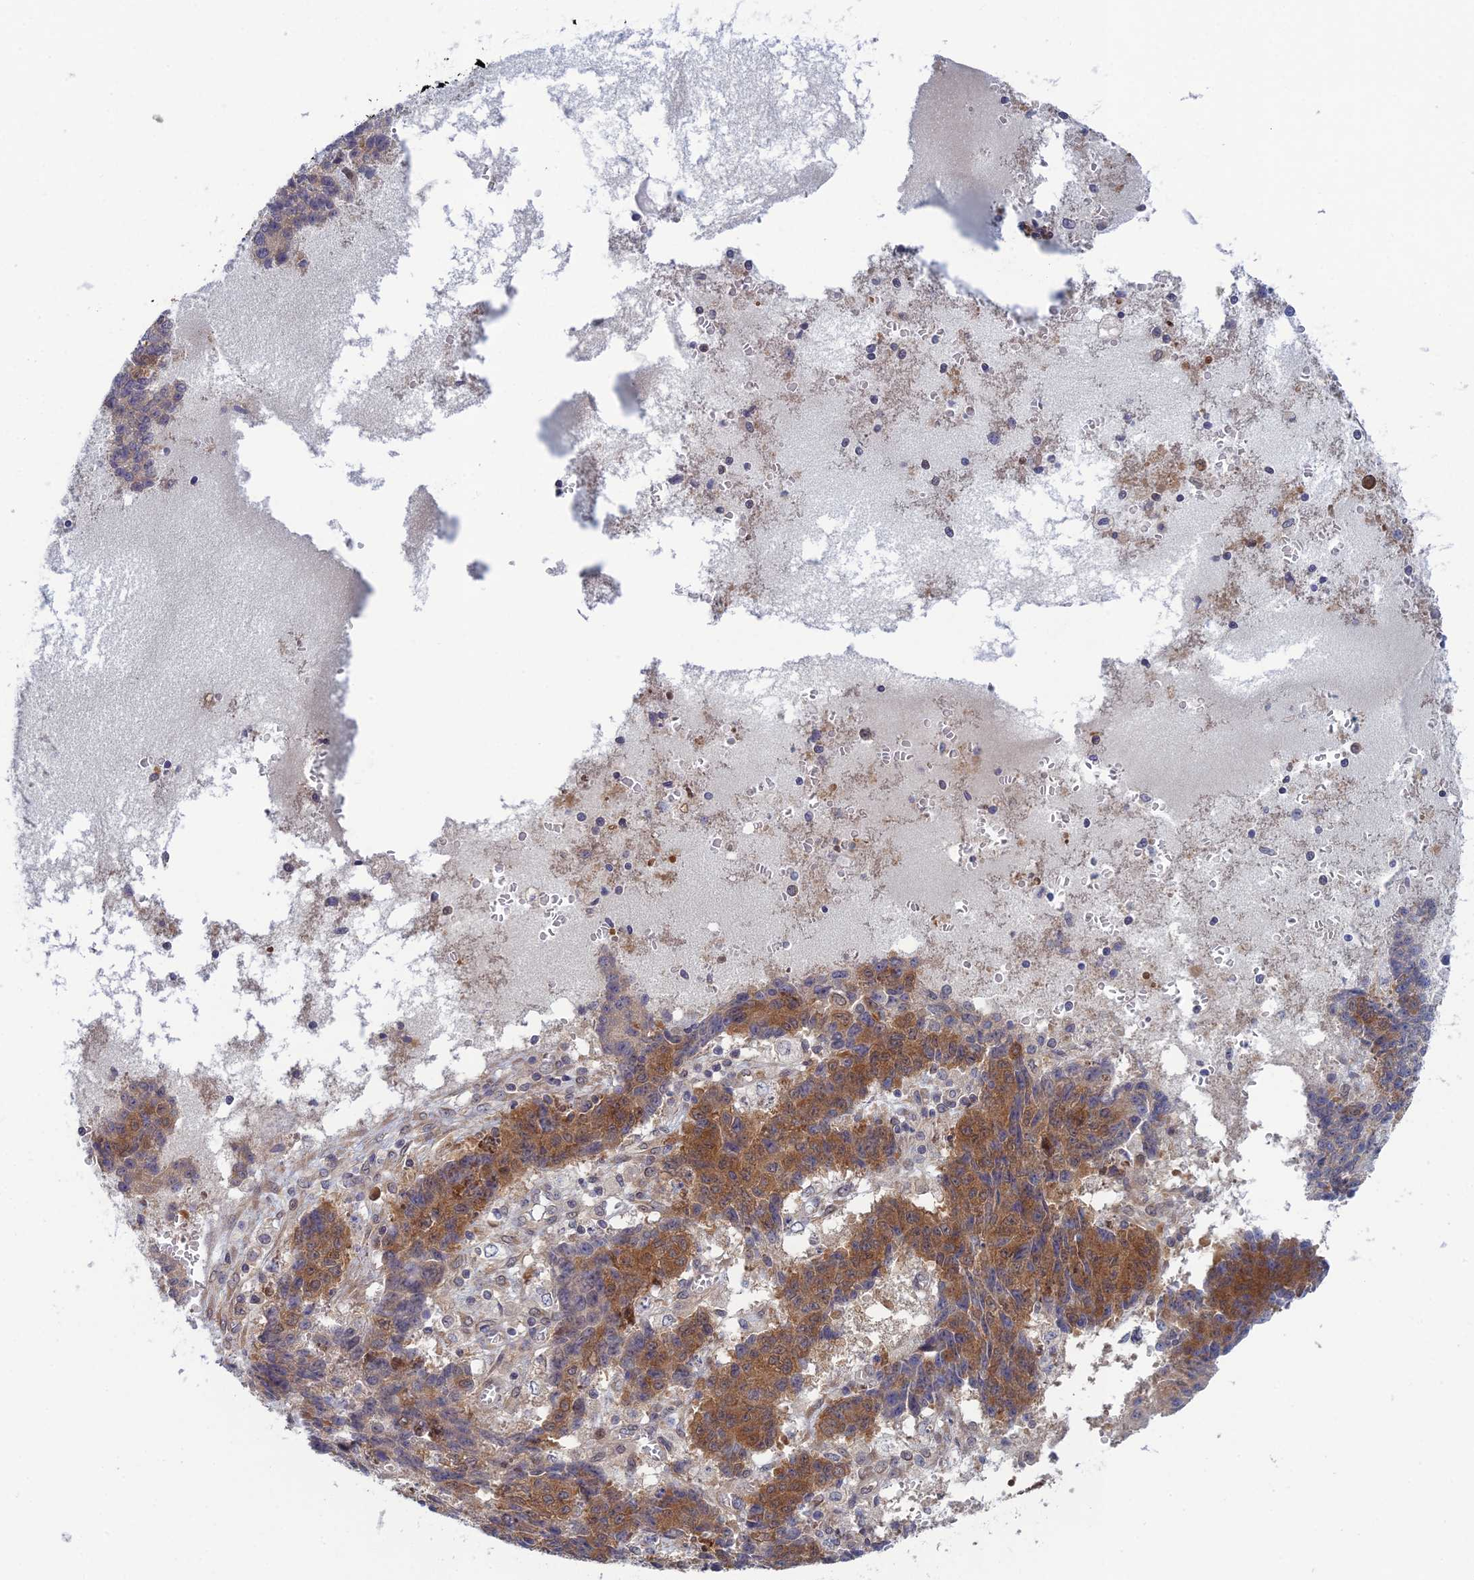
{"staining": {"intensity": "moderate", "quantity": ">75%", "location": "cytoplasmic/membranous"}, "tissue": "ovarian cancer", "cell_type": "Tumor cells", "image_type": "cancer", "snomed": [{"axis": "morphology", "description": "Carcinoma, endometroid"}, {"axis": "topography", "description": "Ovary"}], "caption": "Ovarian endometroid carcinoma stained with IHC displays moderate cytoplasmic/membranous expression in about >75% of tumor cells. Nuclei are stained in blue.", "gene": "SRA1", "patient": {"sex": "female", "age": 42}}